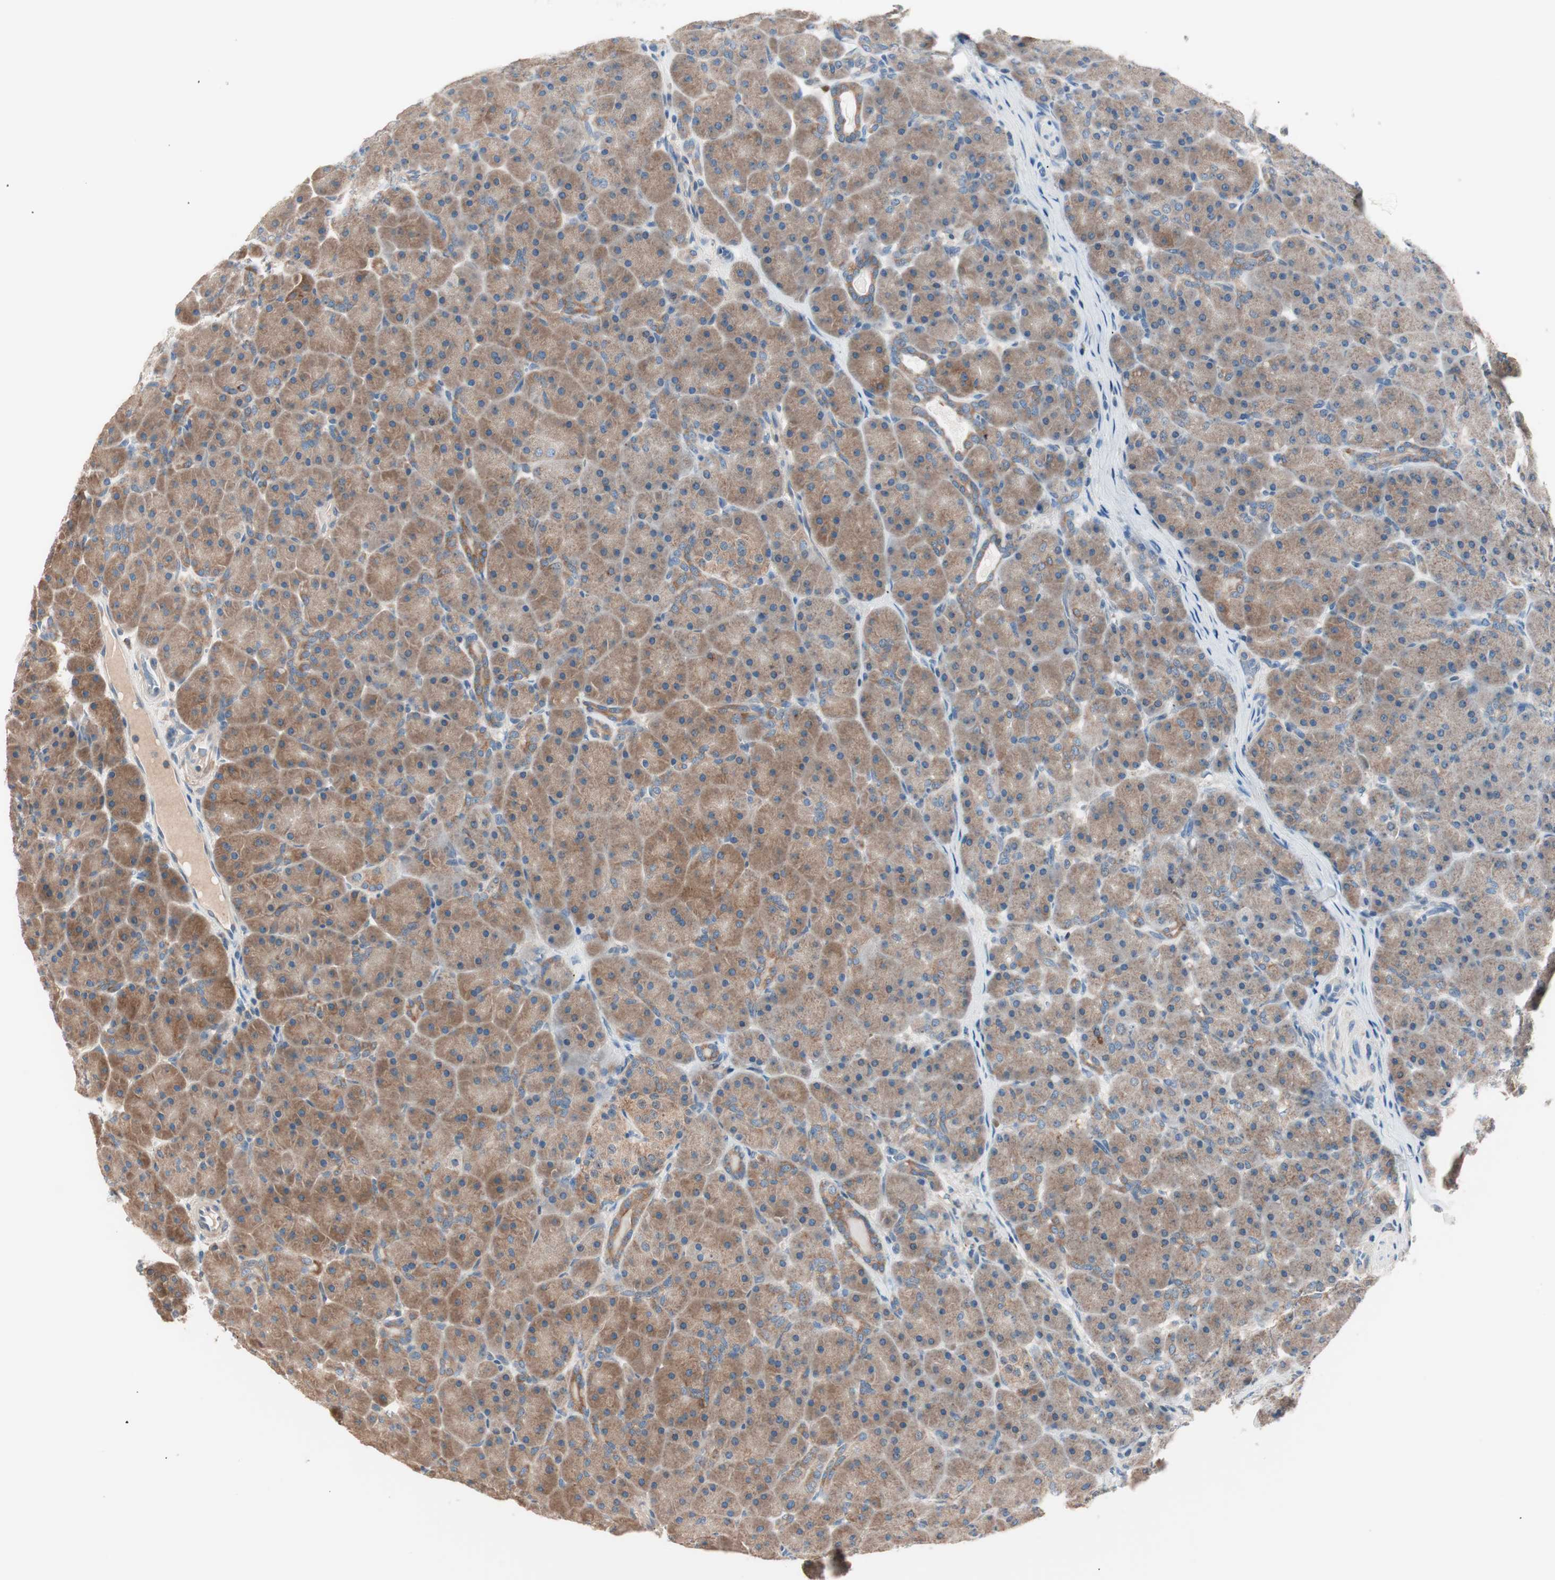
{"staining": {"intensity": "moderate", "quantity": ">75%", "location": "cytoplasmic/membranous"}, "tissue": "pancreas", "cell_type": "Exocrine glandular cells", "image_type": "normal", "snomed": [{"axis": "morphology", "description": "Normal tissue, NOS"}, {"axis": "topography", "description": "Pancreas"}], "caption": "A brown stain highlights moderate cytoplasmic/membranous positivity of a protein in exocrine glandular cells of benign human pancreas. (DAB (3,3'-diaminobenzidine) IHC with brightfield microscopy, high magnification).", "gene": "RAD54B", "patient": {"sex": "male", "age": 66}}